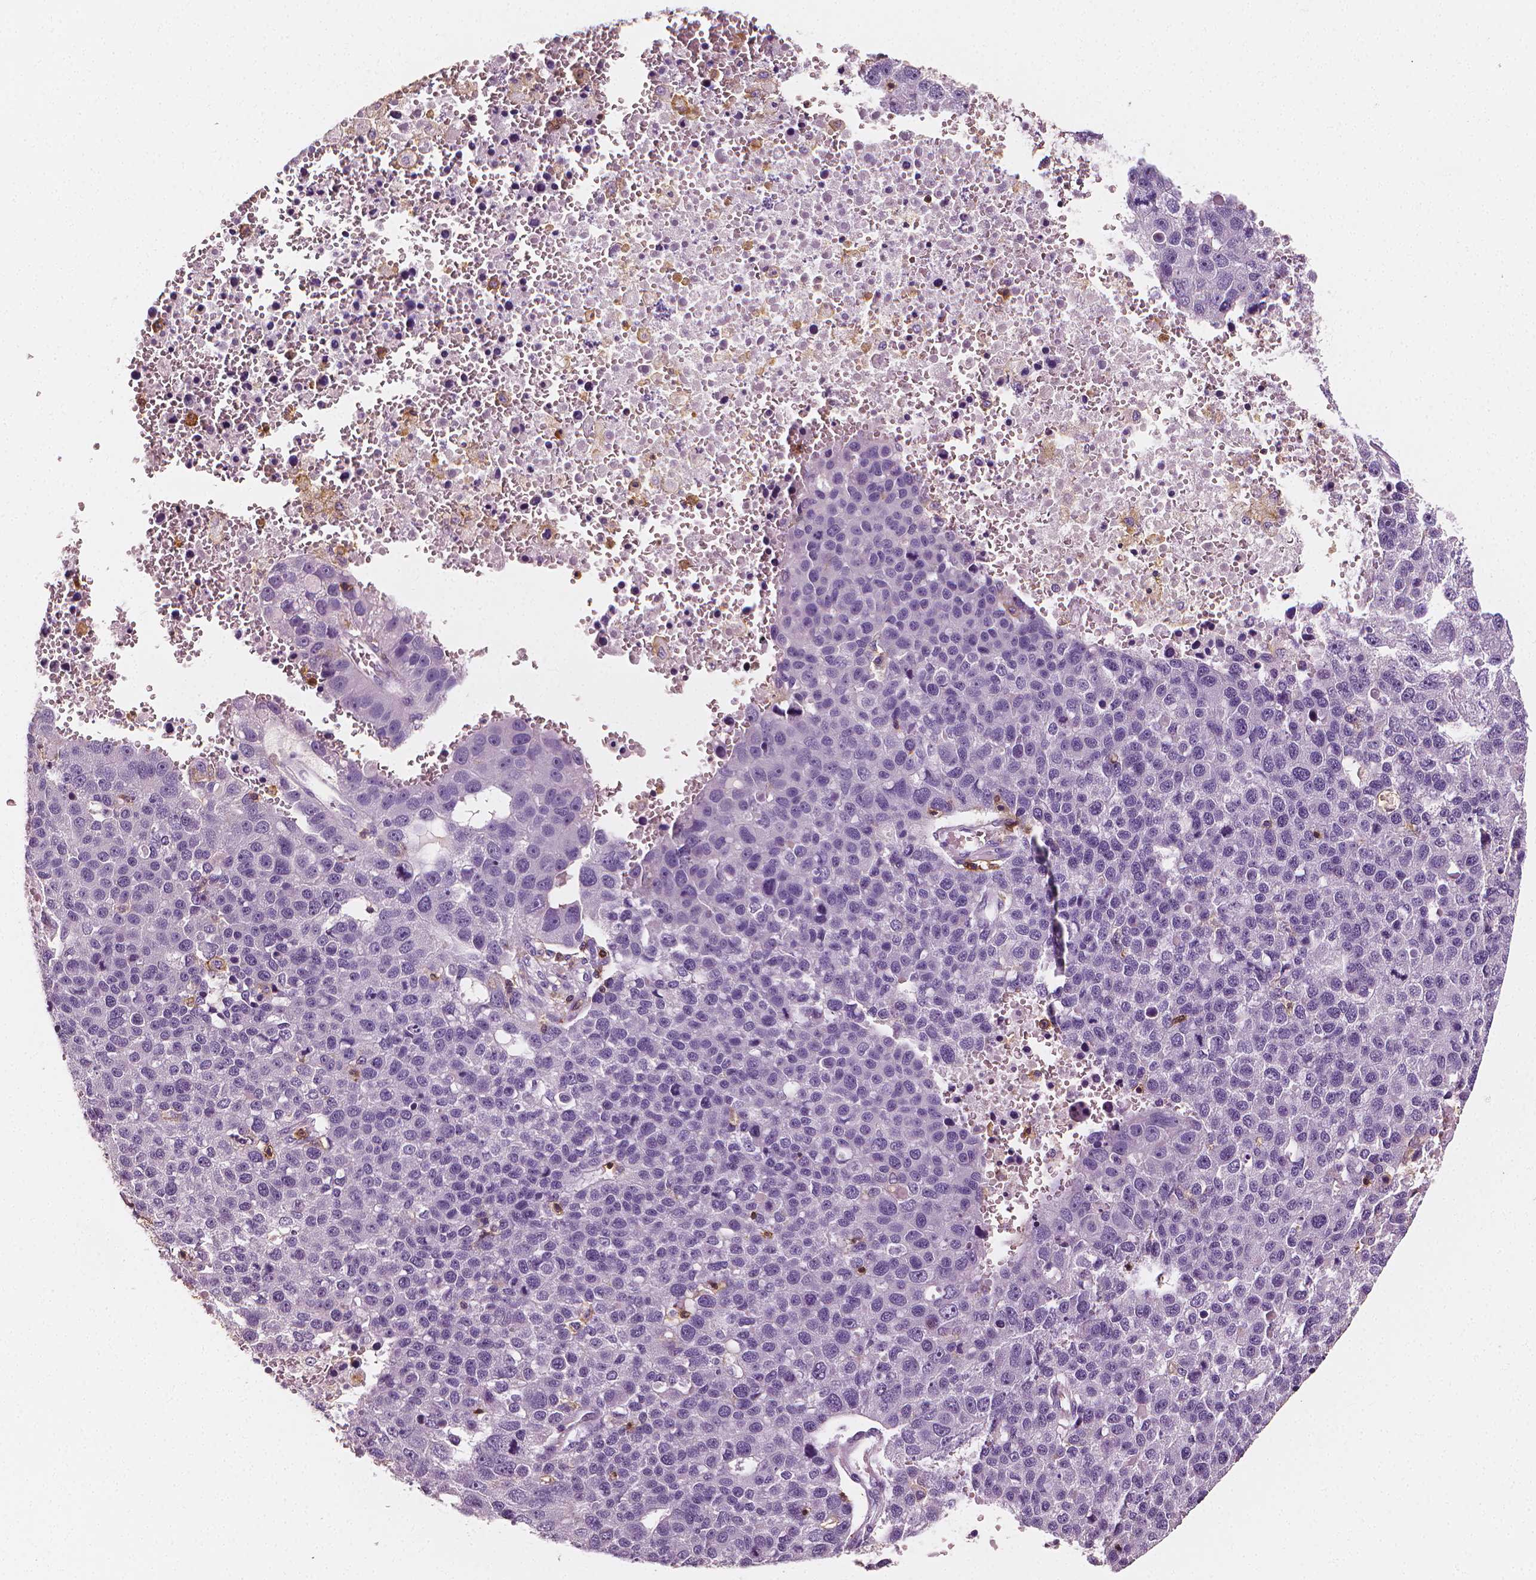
{"staining": {"intensity": "negative", "quantity": "none", "location": "none"}, "tissue": "pancreatic cancer", "cell_type": "Tumor cells", "image_type": "cancer", "snomed": [{"axis": "morphology", "description": "Adenocarcinoma, NOS"}, {"axis": "topography", "description": "Pancreas"}], "caption": "This is an immunohistochemistry micrograph of pancreatic cancer. There is no expression in tumor cells.", "gene": "PTPRC", "patient": {"sex": "female", "age": 61}}